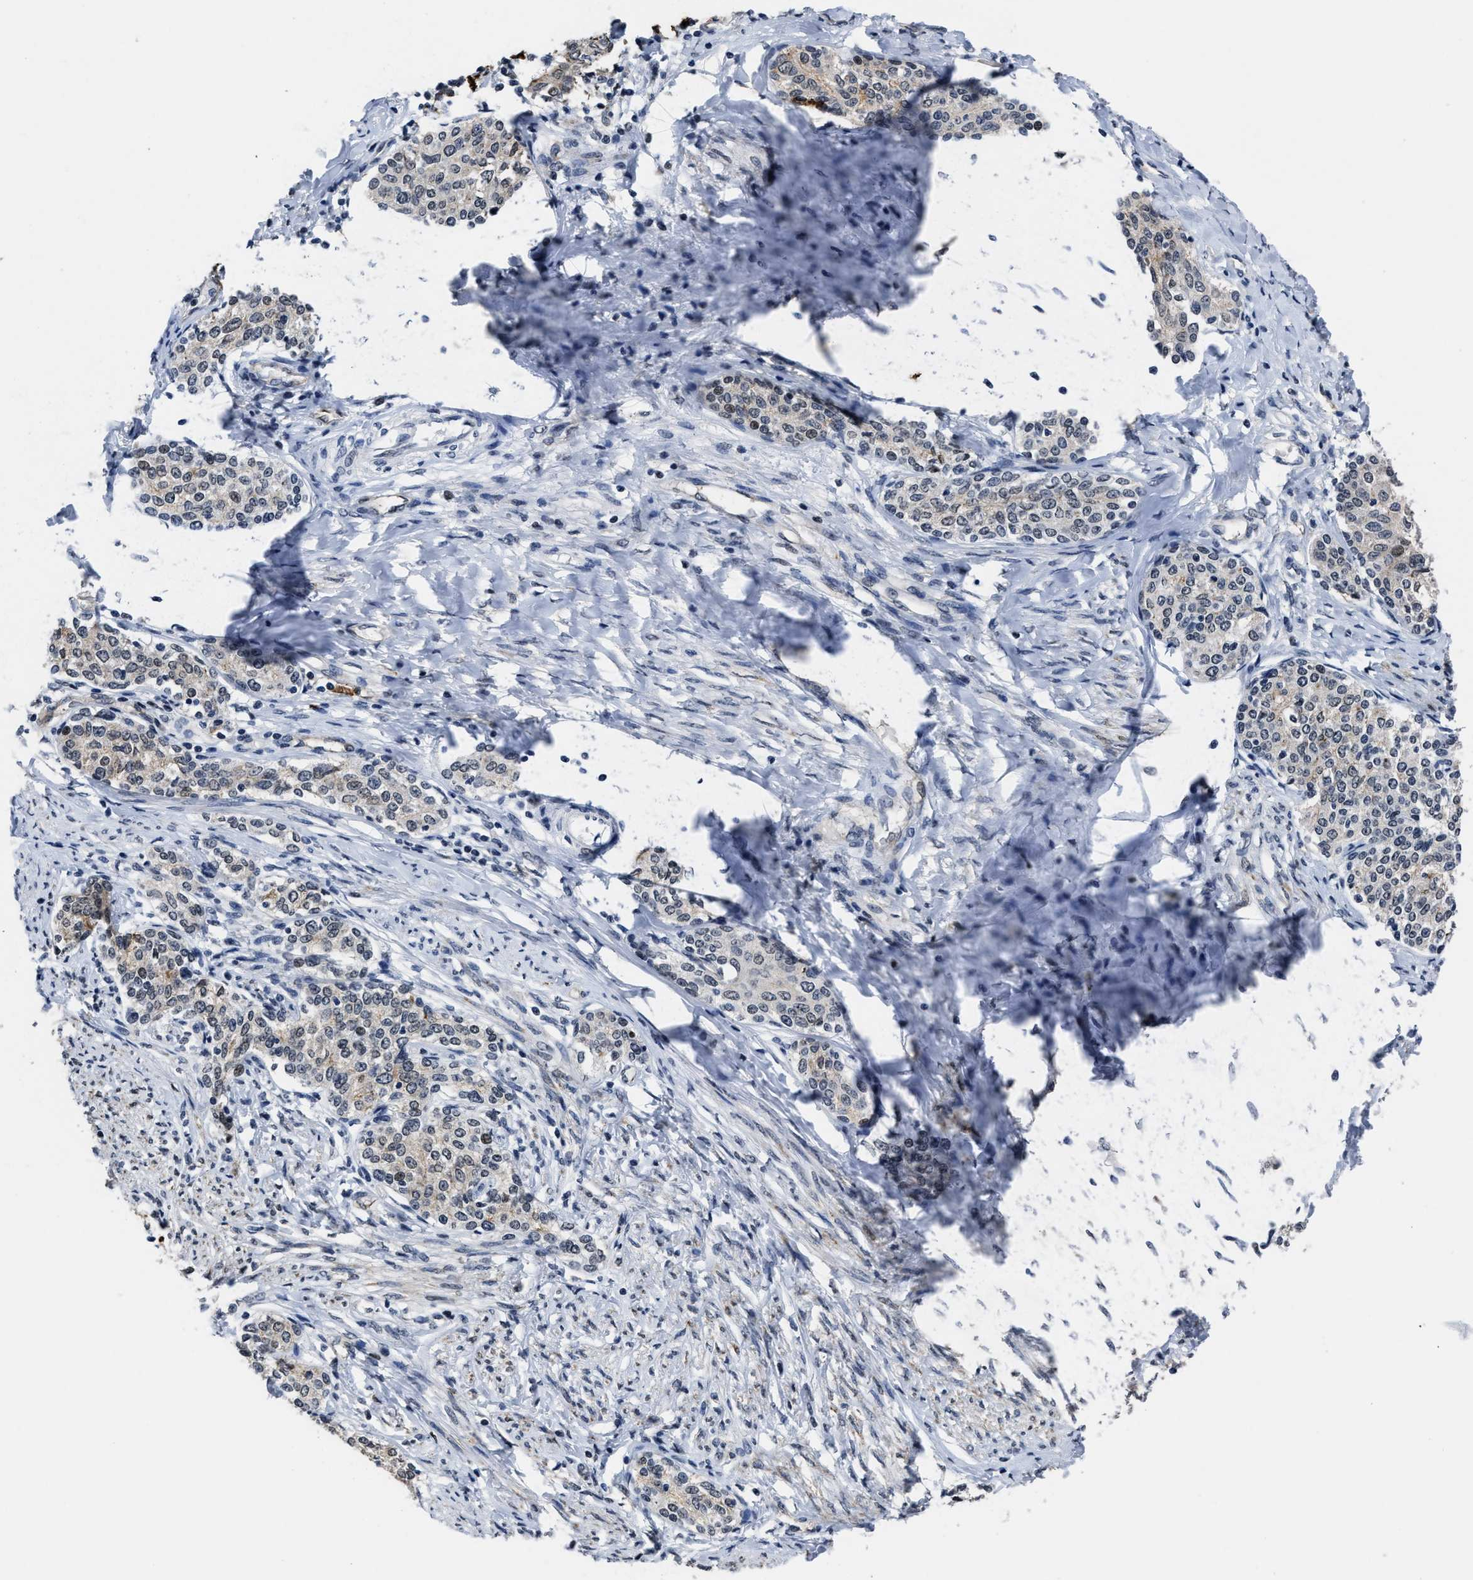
{"staining": {"intensity": "weak", "quantity": "25%-75%", "location": "cytoplasmic/membranous"}, "tissue": "cervical cancer", "cell_type": "Tumor cells", "image_type": "cancer", "snomed": [{"axis": "morphology", "description": "Squamous cell carcinoma, NOS"}, {"axis": "morphology", "description": "Adenocarcinoma, NOS"}, {"axis": "topography", "description": "Cervix"}], "caption": "Weak cytoplasmic/membranous protein staining is seen in about 25%-75% of tumor cells in cervical squamous cell carcinoma. The staining is performed using DAB brown chromogen to label protein expression. The nuclei are counter-stained blue using hematoxylin.", "gene": "MARCKSL1", "patient": {"sex": "female", "age": 52}}